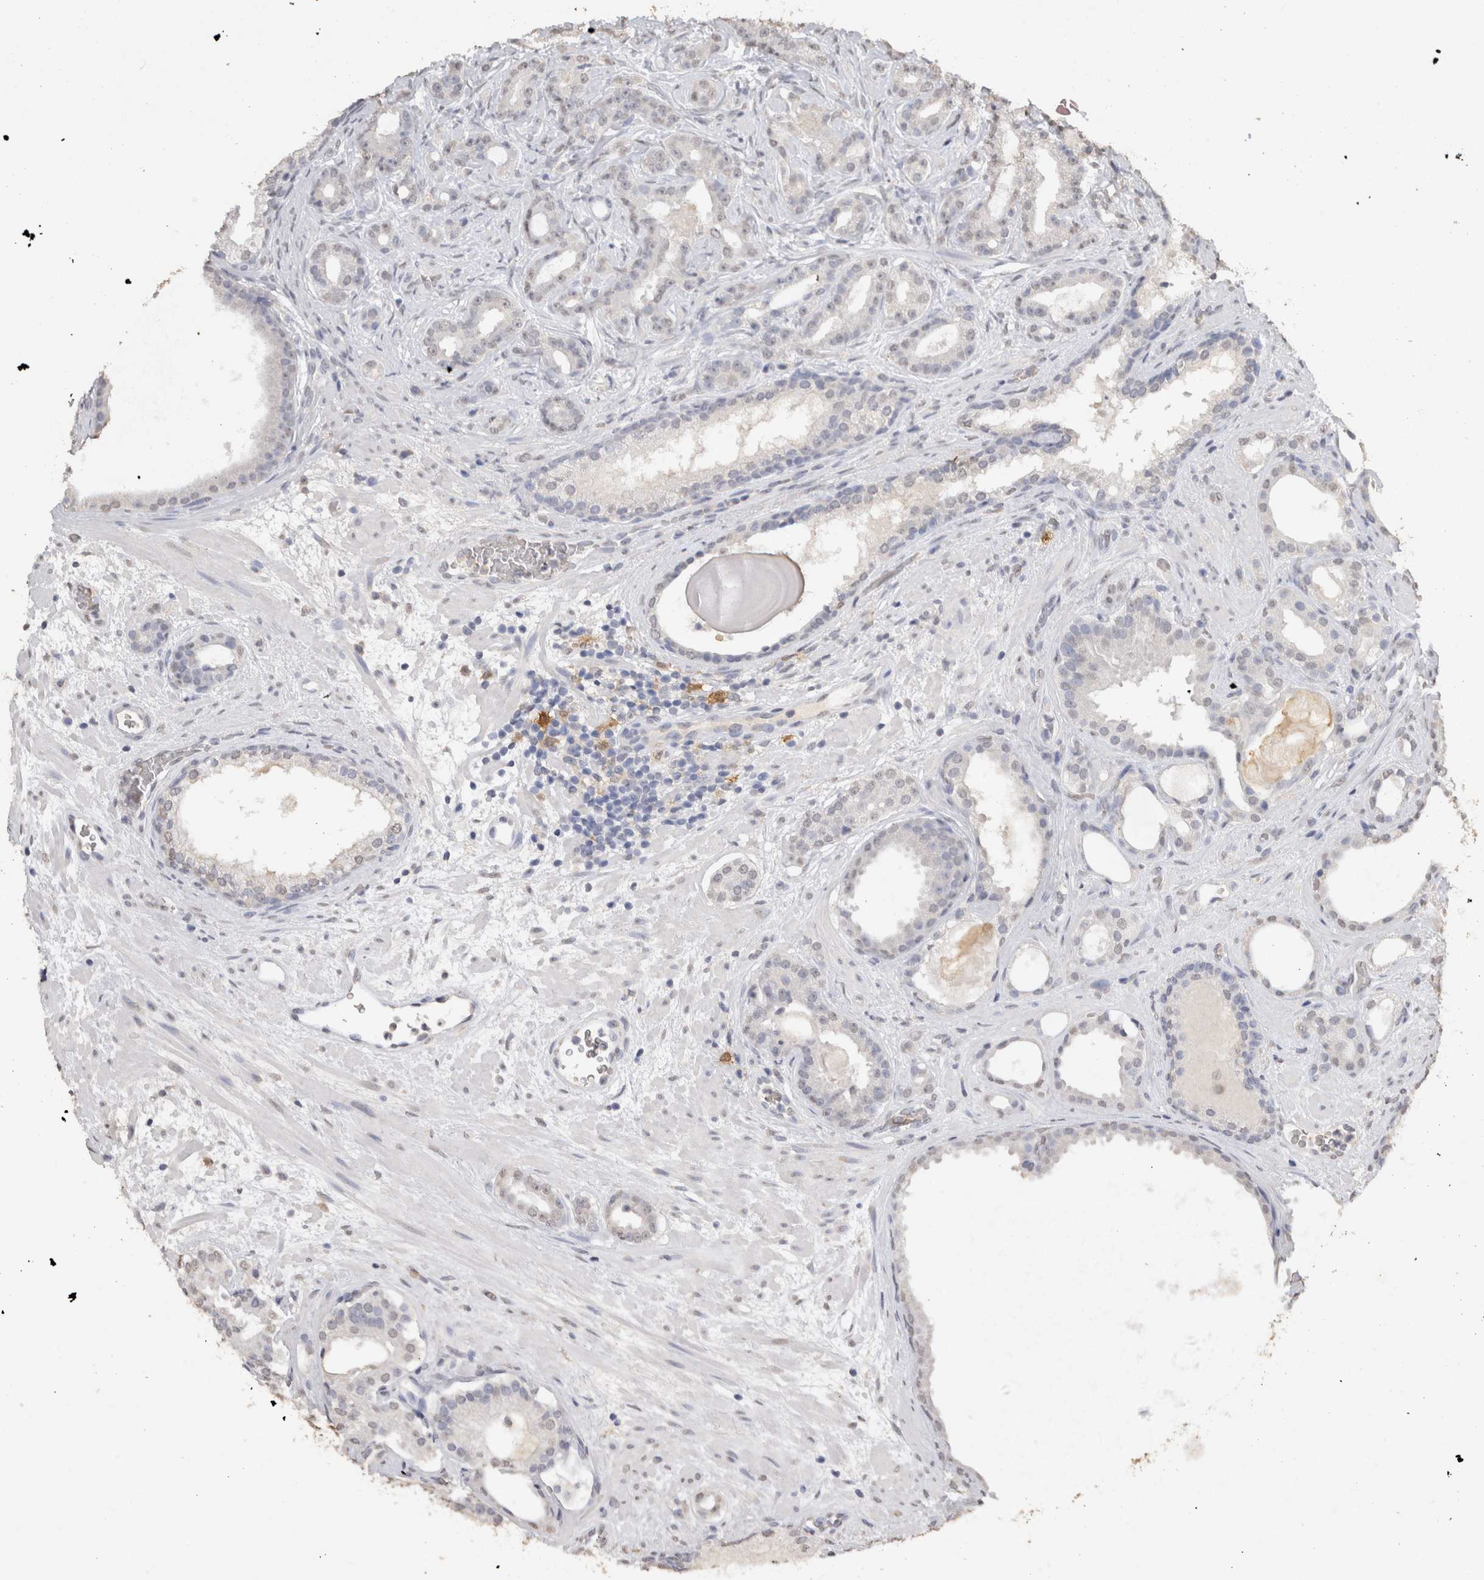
{"staining": {"intensity": "negative", "quantity": "none", "location": "none"}, "tissue": "prostate cancer", "cell_type": "Tumor cells", "image_type": "cancer", "snomed": [{"axis": "morphology", "description": "Adenocarcinoma, High grade"}, {"axis": "topography", "description": "Prostate"}], "caption": "High magnification brightfield microscopy of high-grade adenocarcinoma (prostate) stained with DAB (3,3'-diaminobenzidine) (brown) and counterstained with hematoxylin (blue): tumor cells show no significant expression.", "gene": "LGALS2", "patient": {"sex": "male", "age": 60}}